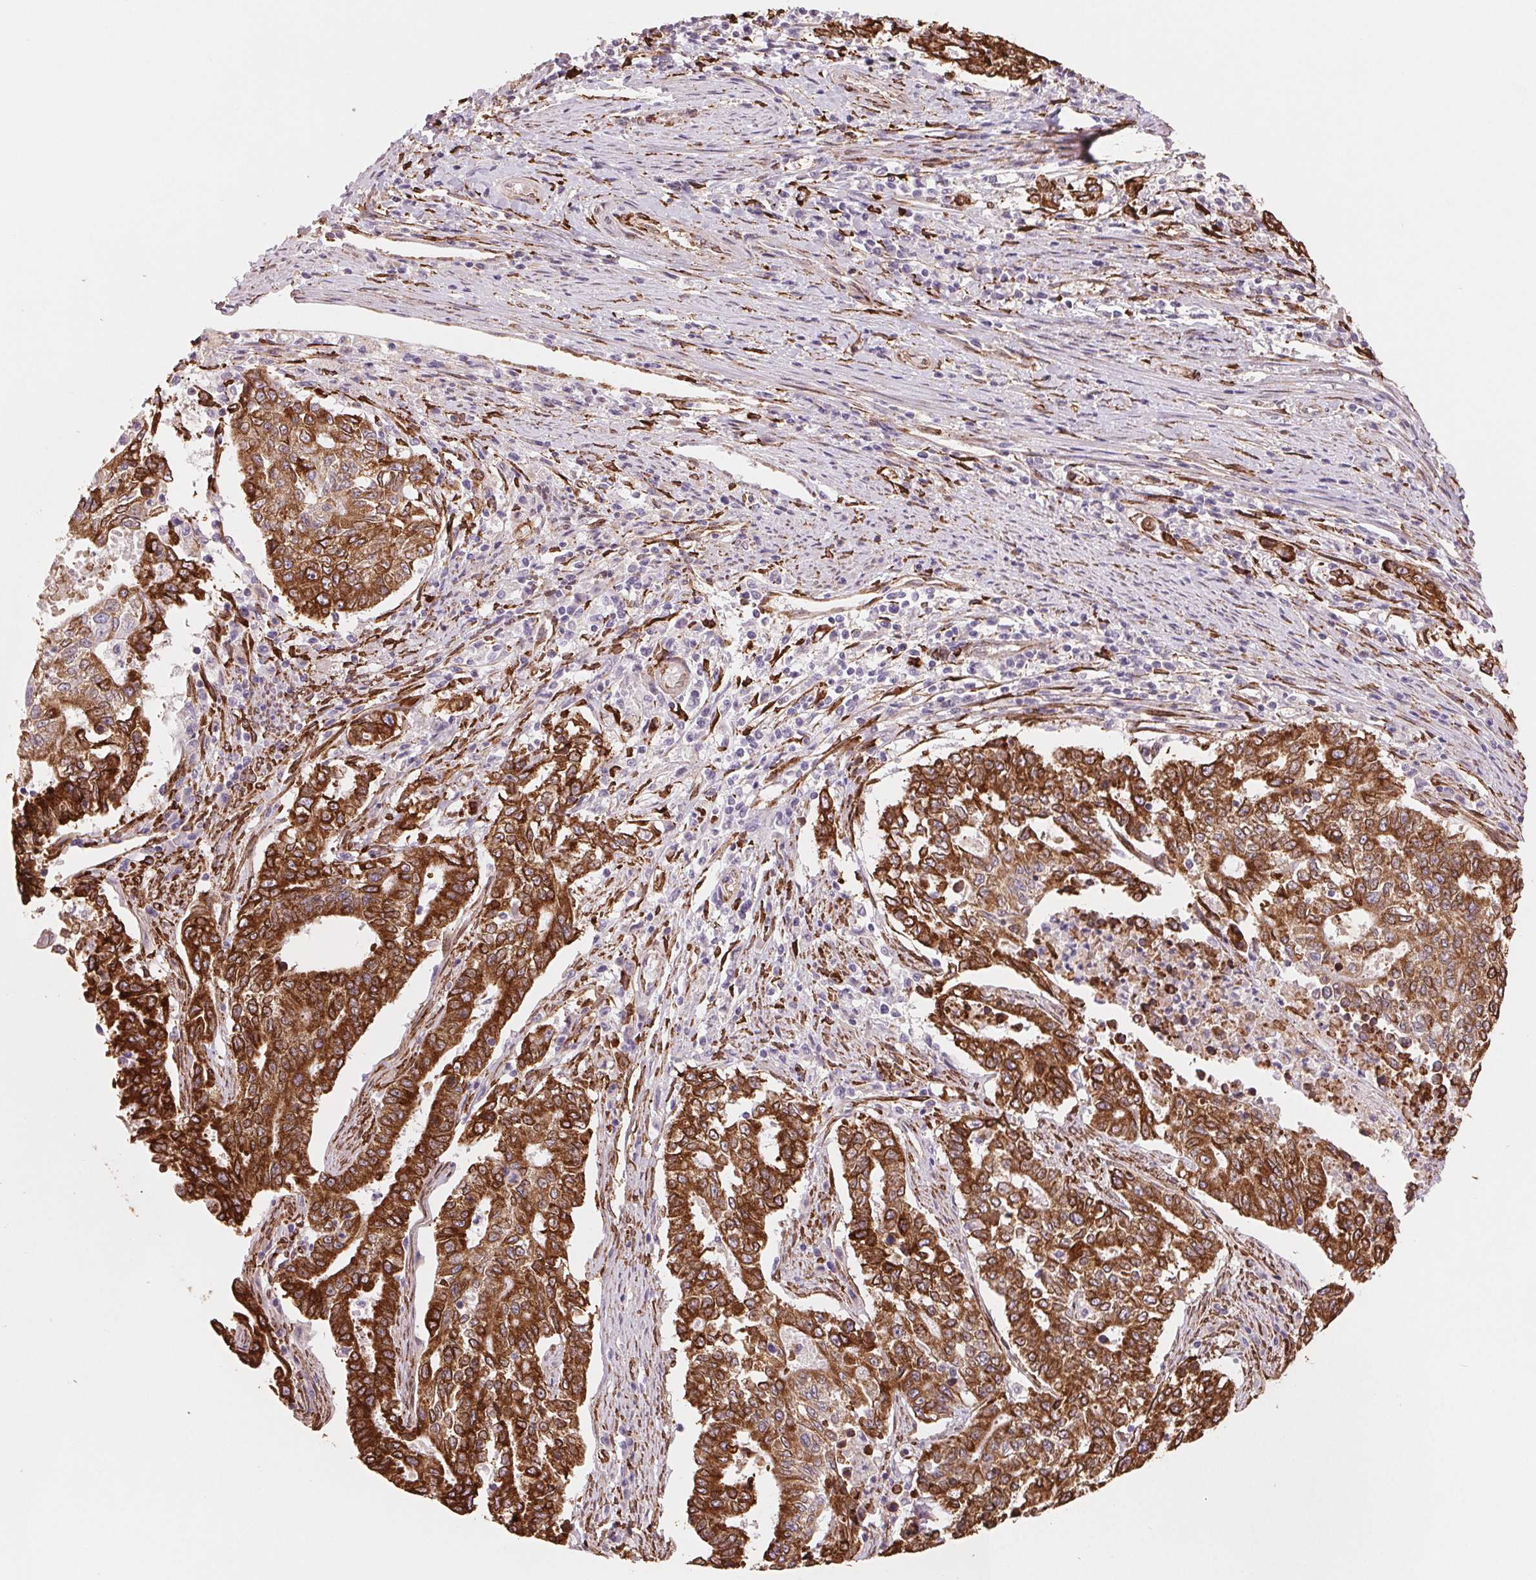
{"staining": {"intensity": "strong", "quantity": ">75%", "location": "cytoplasmic/membranous"}, "tissue": "endometrial cancer", "cell_type": "Tumor cells", "image_type": "cancer", "snomed": [{"axis": "morphology", "description": "Adenocarcinoma, NOS"}, {"axis": "topography", "description": "Uterus"}], "caption": "High-power microscopy captured an immunohistochemistry image of endometrial cancer (adenocarcinoma), revealing strong cytoplasmic/membranous positivity in approximately >75% of tumor cells.", "gene": "FKBP10", "patient": {"sex": "female", "age": 59}}